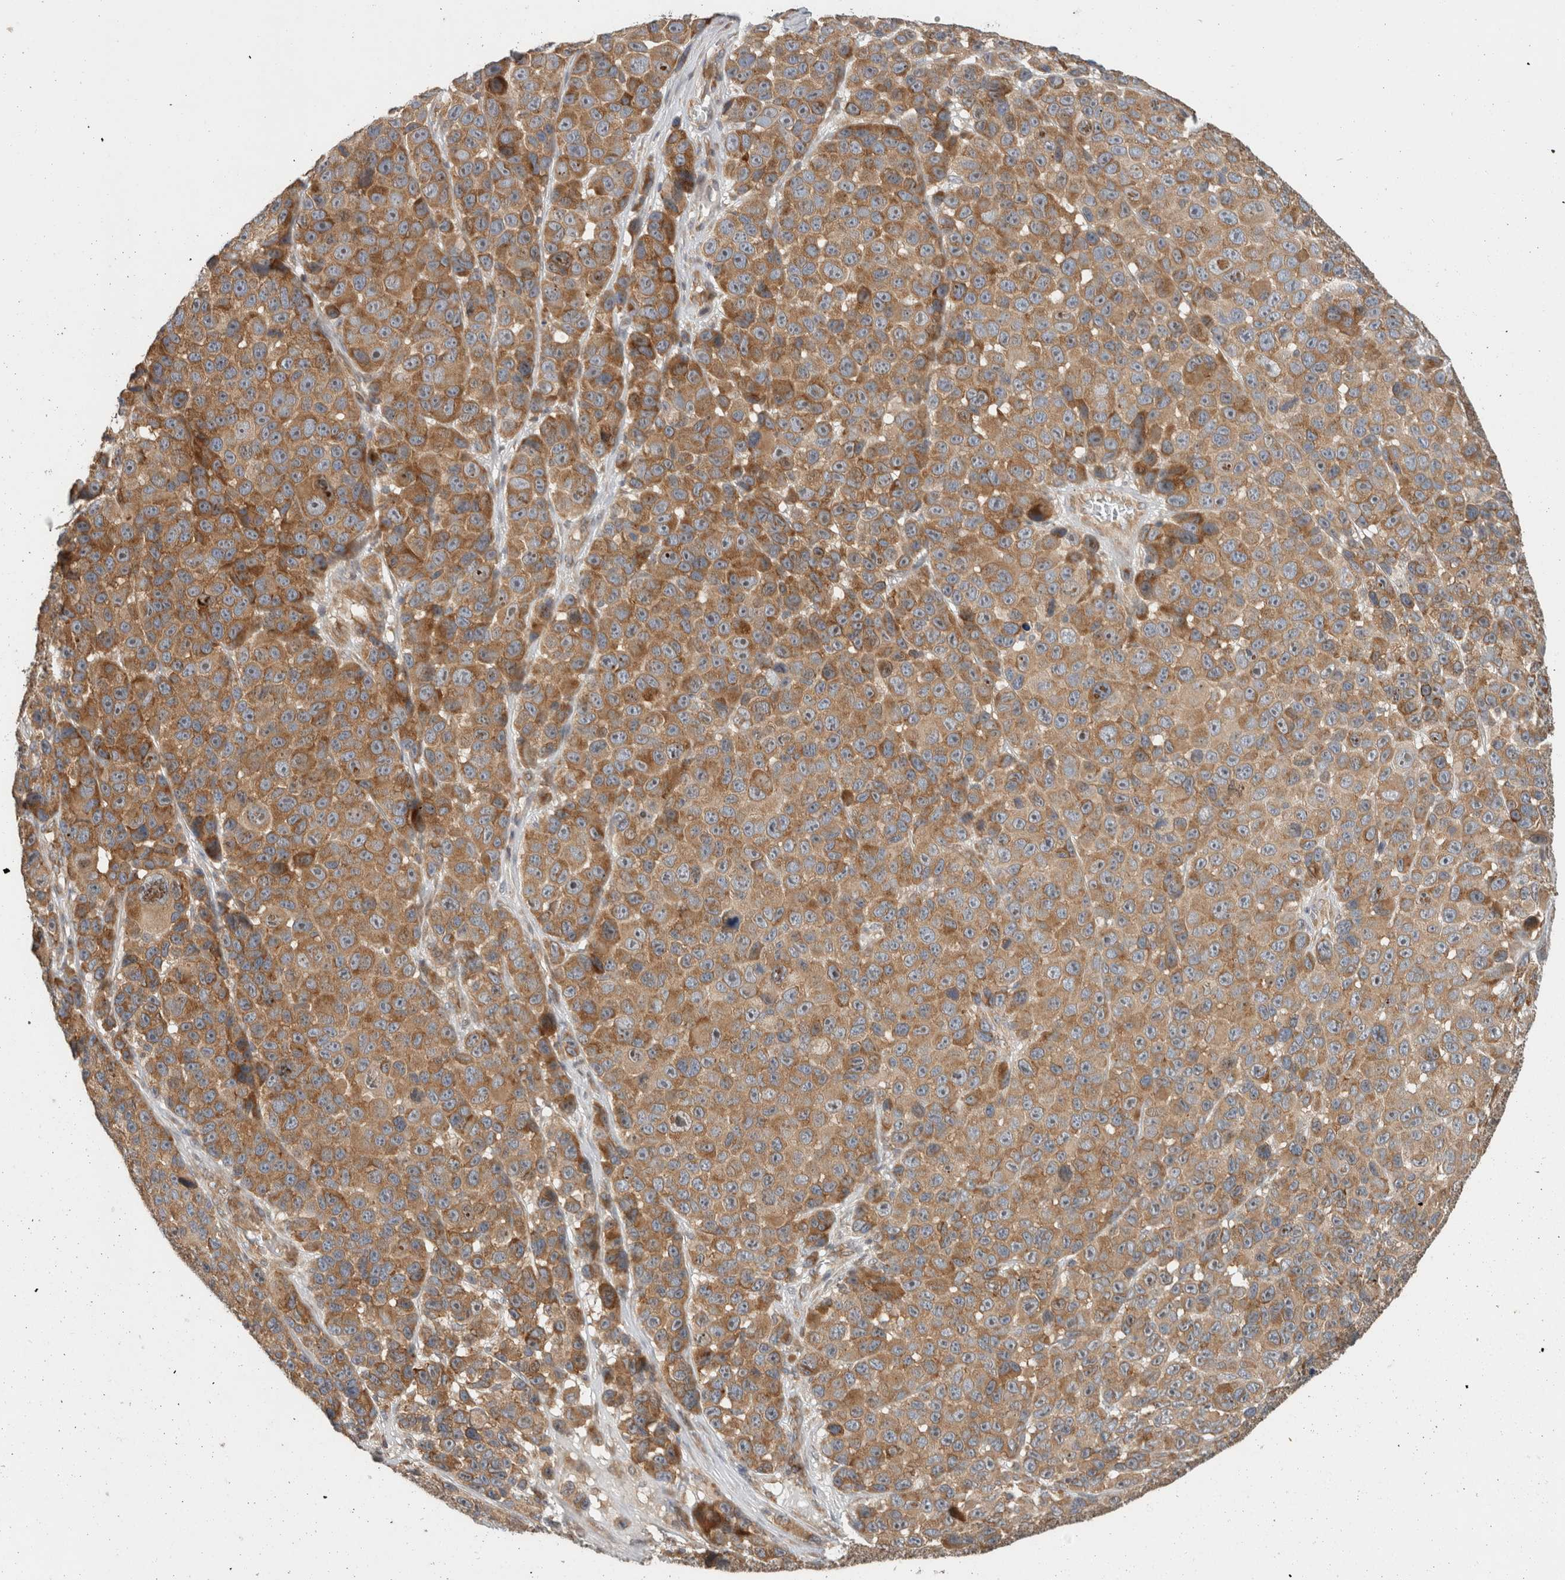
{"staining": {"intensity": "moderate", "quantity": "25%-75%", "location": "cytoplasmic/membranous"}, "tissue": "melanoma", "cell_type": "Tumor cells", "image_type": "cancer", "snomed": [{"axis": "morphology", "description": "Malignant melanoma, NOS"}, {"axis": "topography", "description": "Skin"}], "caption": "Tumor cells show moderate cytoplasmic/membranous expression in about 25%-75% of cells in melanoma.", "gene": "PUM1", "patient": {"sex": "male", "age": 53}}